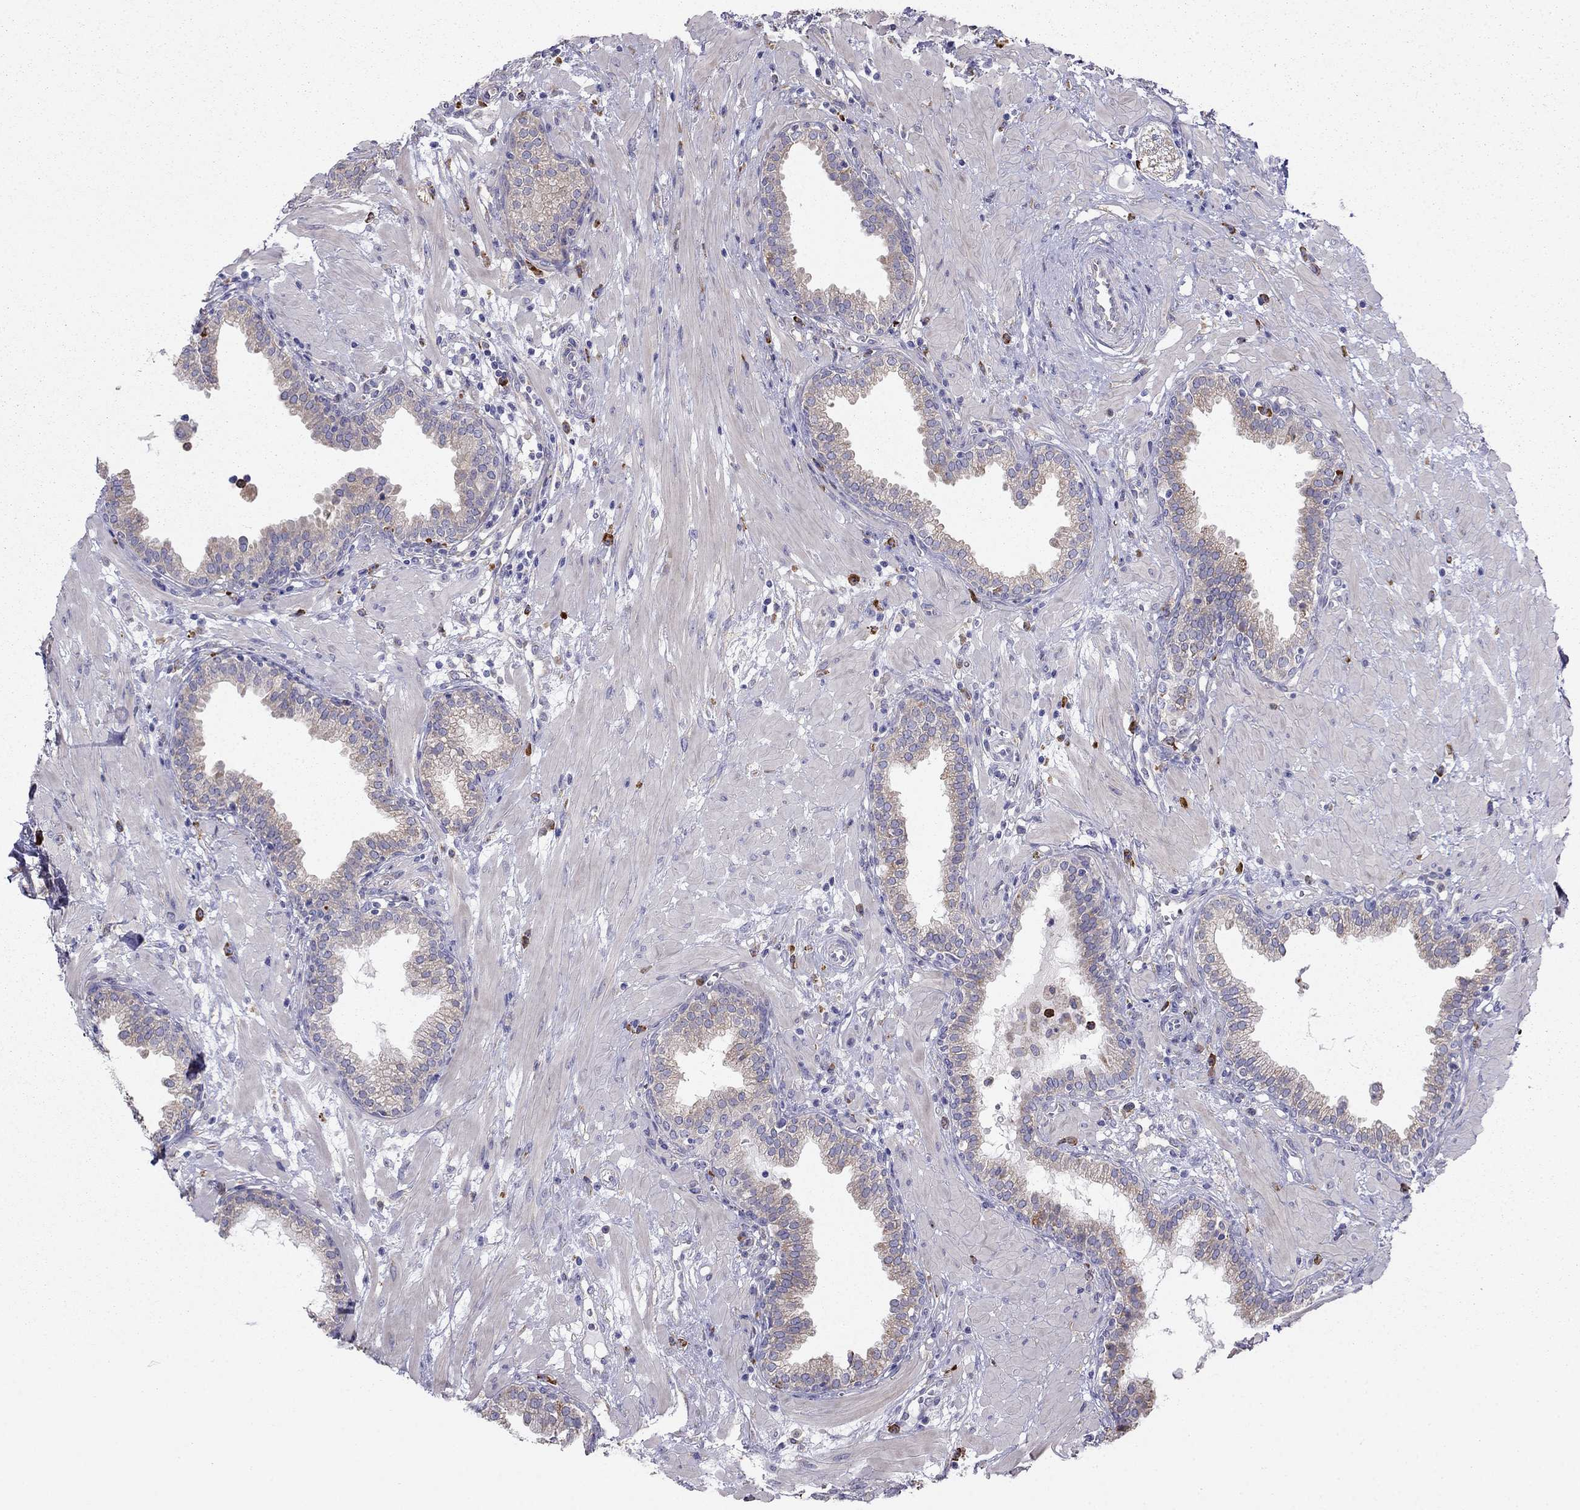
{"staining": {"intensity": "weak", "quantity": "25%-75%", "location": "cytoplasmic/membranous"}, "tissue": "prostate", "cell_type": "Glandular cells", "image_type": "normal", "snomed": [{"axis": "morphology", "description": "Normal tissue, NOS"}, {"axis": "topography", "description": "Prostate"}], "caption": "Immunohistochemical staining of benign human prostate exhibits 25%-75% levels of weak cytoplasmic/membranous protein positivity in about 25%-75% of glandular cells. (Brightfield microscopy of DAB IHC at high magnification).", "gene": "LONRF2", "patient": {"sex": "male", "age": 64}}